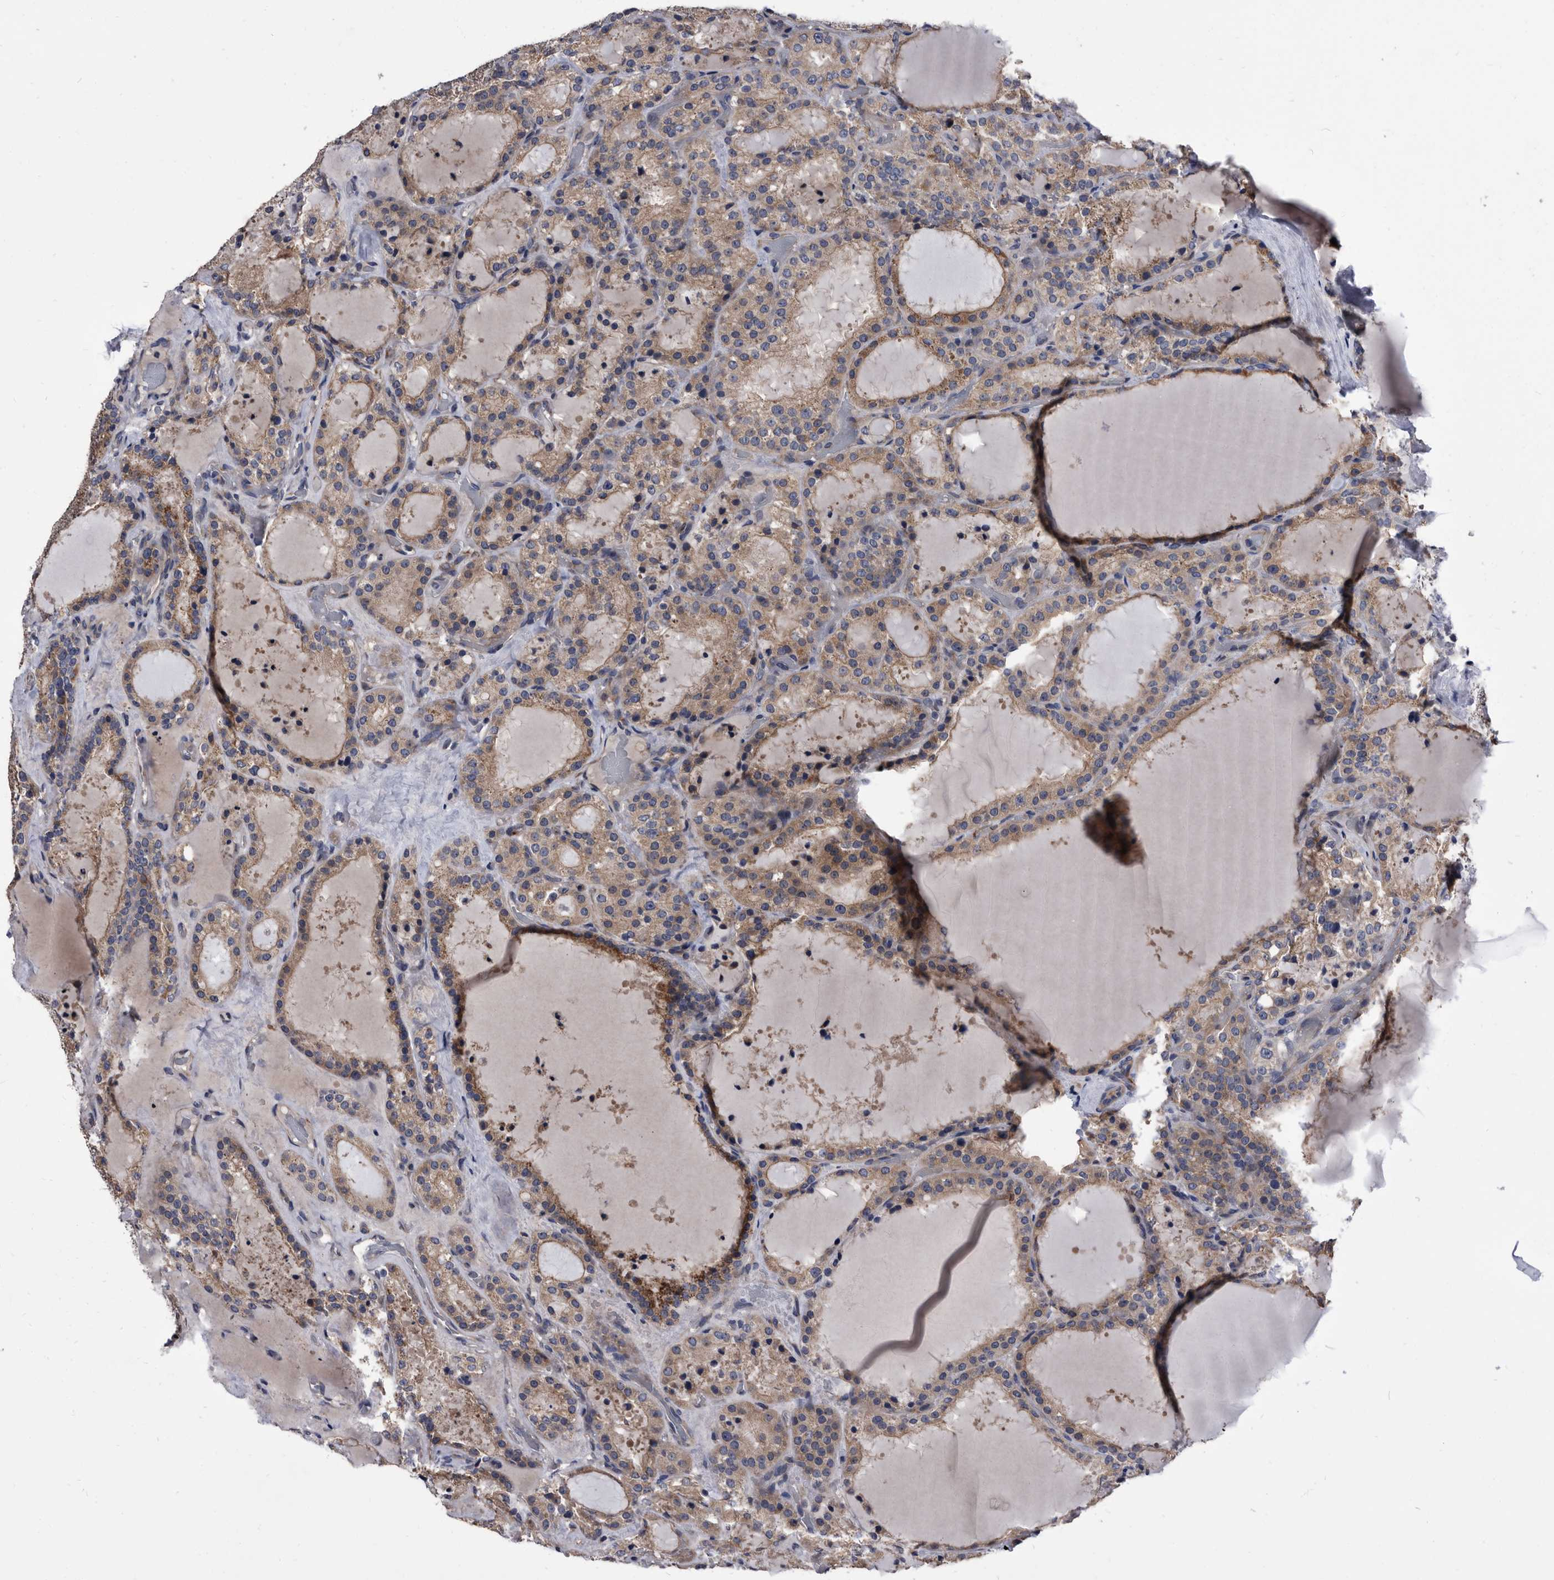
{"staining": {"intensity": "weak", "quantity": ">75%", "location": "cytoplasmic/membranous"}, "tissue": "thyroid cancer", "cell_type": "Tumor cells", "image_type": "cancer", "snomed": [{"axis": "morphology", "description": "Papillary adenocarcinoma, NOS"}, {"axis": "topography", "description": "Thyroid gland"}], "caption": "About >75% of tumor cells in thyroid papillary adenocarcinoma demonstrate weak cytoplasmic/membranous protein staining as visualized by brown immunohistochemical staining.", "gene": "DTNBP1", "patient": {"sex": "male", "age": 77}}